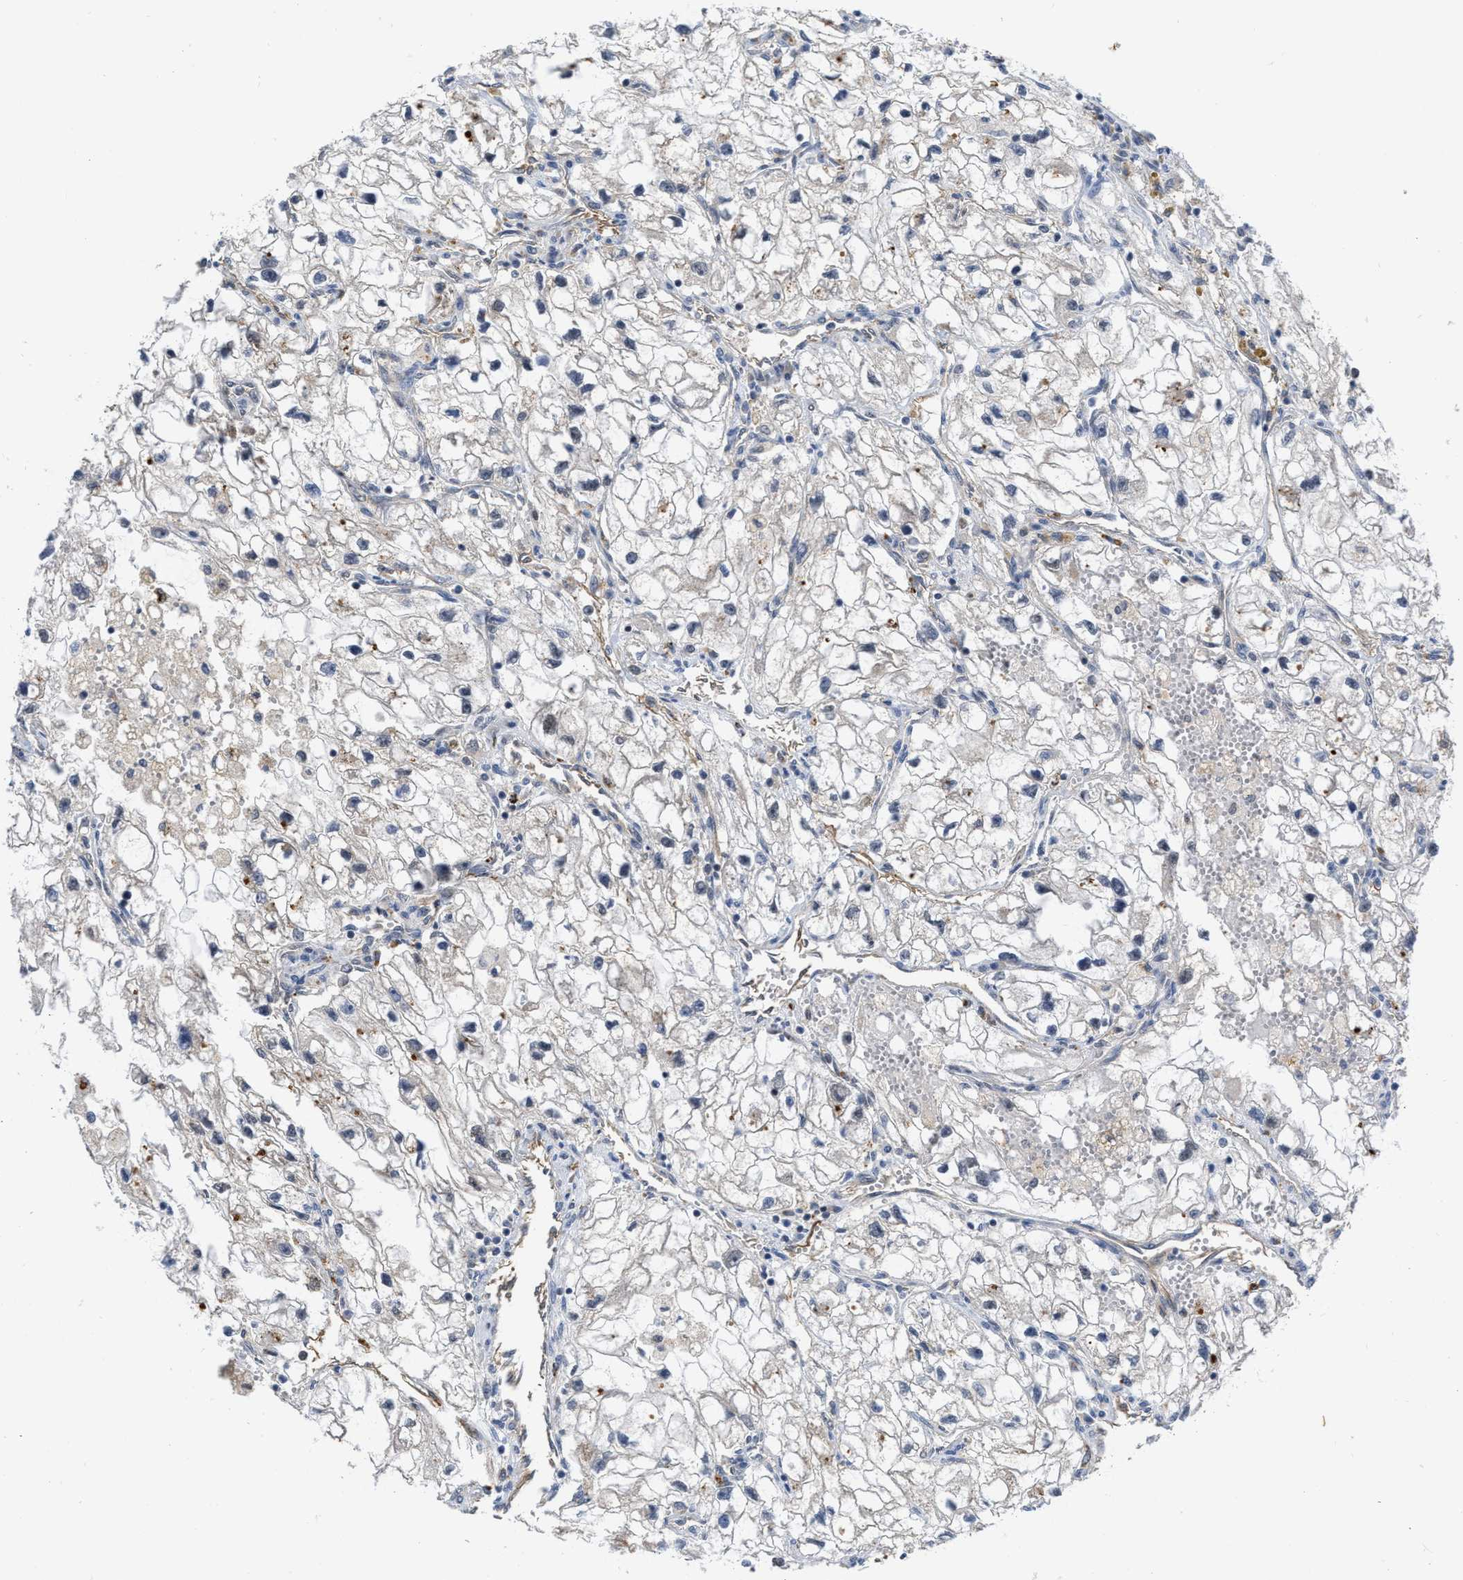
{"staining": {"intensity": "negative", "quantity": "none", "location": "none"}, "tissue": "renal cancer", "cell_type": "Tumor cells", "image_type": "cancer", "snomed": [{"axis": "morphology", "description": "Adenocarcinoma, NOS"}, {"axis": "topography", "description": "Kidney"}], "caption": "Image shows no protein staining in tumor cells of renal cancer (adenocarcinoma) tissue.", "gene": "NAPEPLD", "patient": {"sex": "female", "age": 70}}